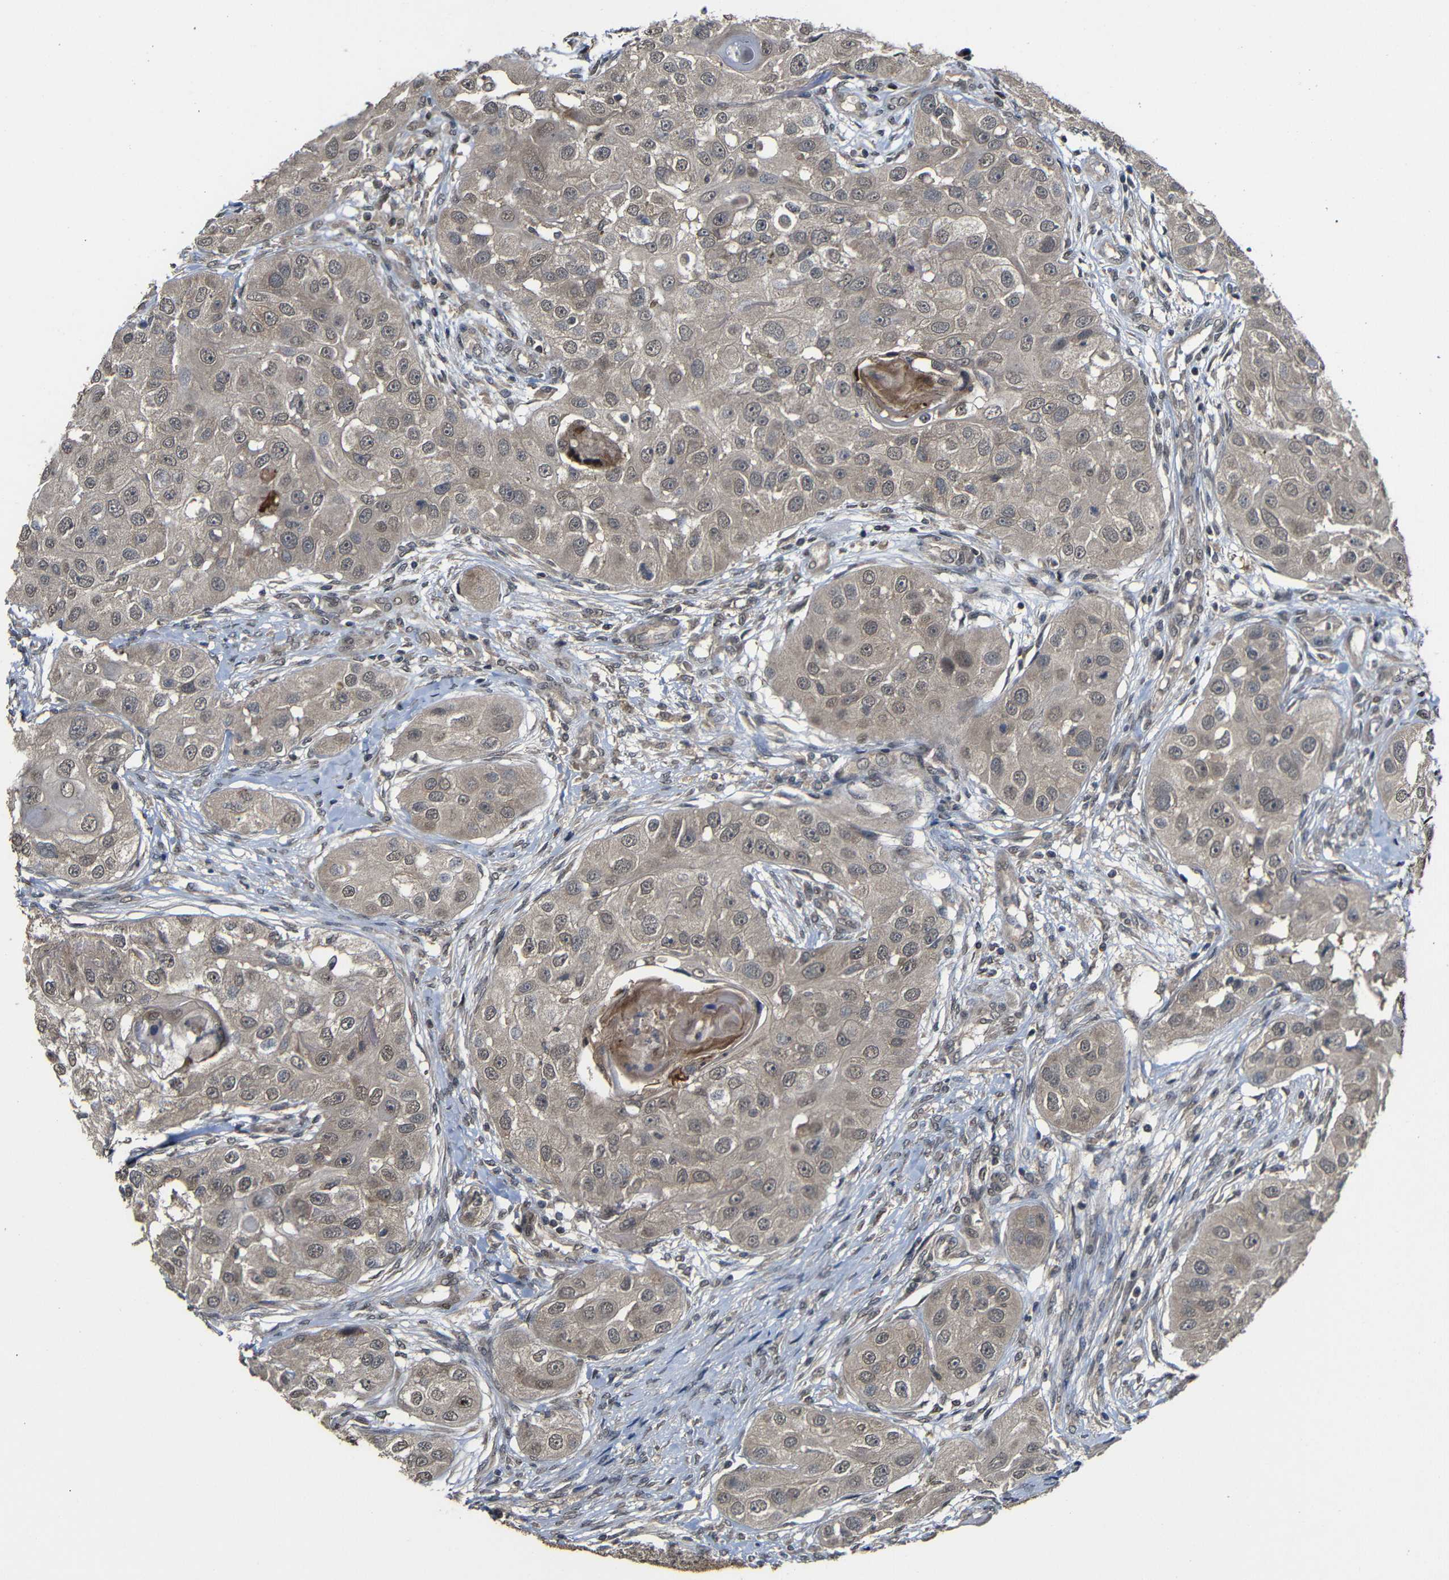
{"staining": {"intensity": "weak", "quantity": "25%-75%", "location": "cytoplasmic/membranous"}, "tissue": "head and neck cancer", "cell_type": "Tumor cells", "image_type": "cancer", "snomed": [{"axis": "morphology", "description": "Normal tissue, NOS"}, {"axis": "morphology", "description": "Squamous cell carcinoma, NOS"}, {"axis": "topography", "description": "Skeletal muscle"}, {"axis": "topography", "description": "Head-Neck"}], "caption": "Brown immunohistochemical staining in head and neck cancer reveals weak cytoplasmic/membranous expression in about 25%-75% of tumor cells.", "gene": "ATG12", "patient": {"sex": "male", "age": 51}}